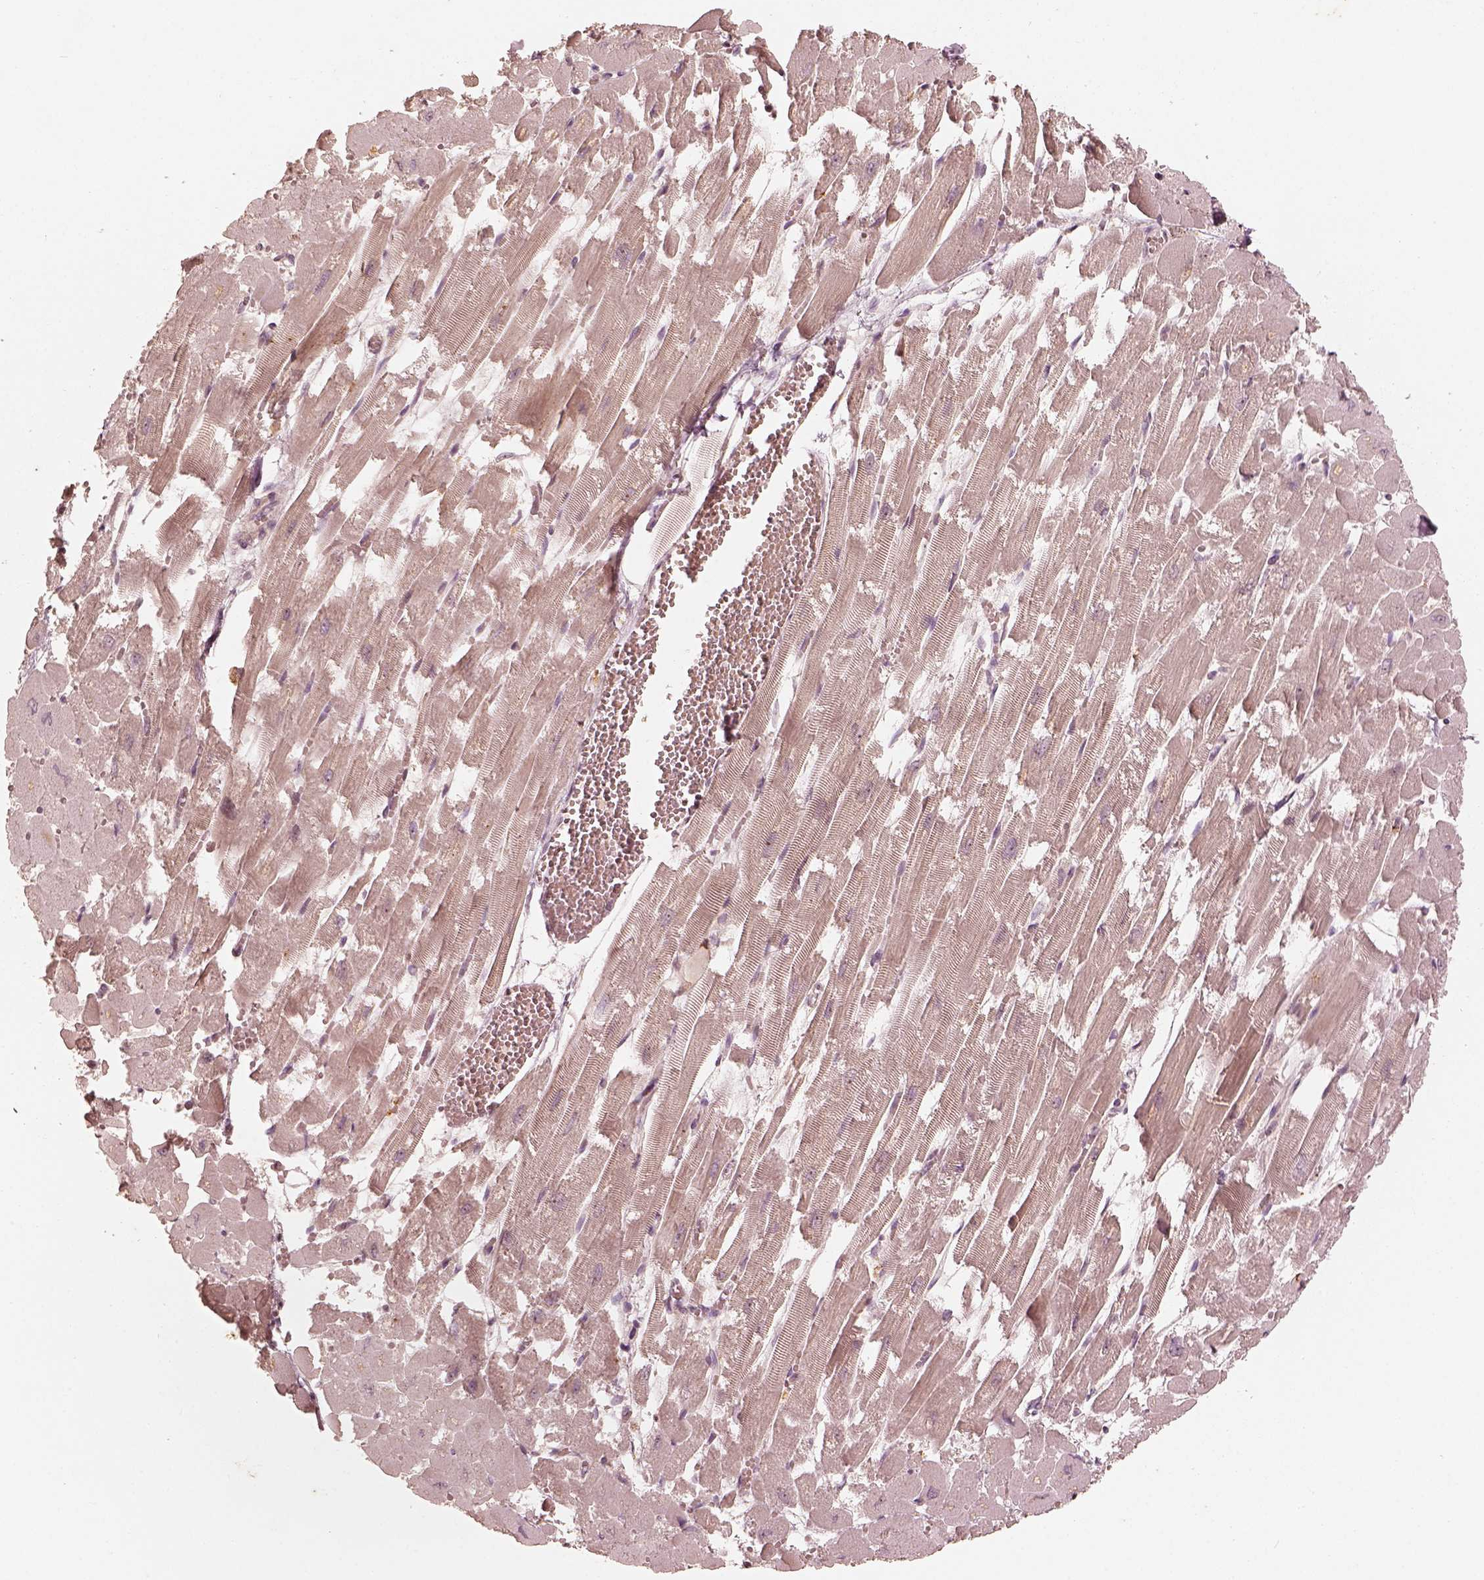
{"staining": {"intensity": "negative", "quantity": "none", "location": "none"}, "tissue": "heart muscle", "cell_type": "Cardiomyocytes", "image_type": "normal", "snomed": [{"axis": "morphology", "description": "Normal tissue, NOS"}, {"axis": "topography", "description": "Heart"}], "caption": "Benign heart muscle was stained to show a protein in brown. There is no significant positivity in cardiomyocytes. (DAB (3,3'-diaminobenzidine) immunohistochemistry, high magnification).", "gene": "WLS", "patient": {"sex": "female", "age": 52}}